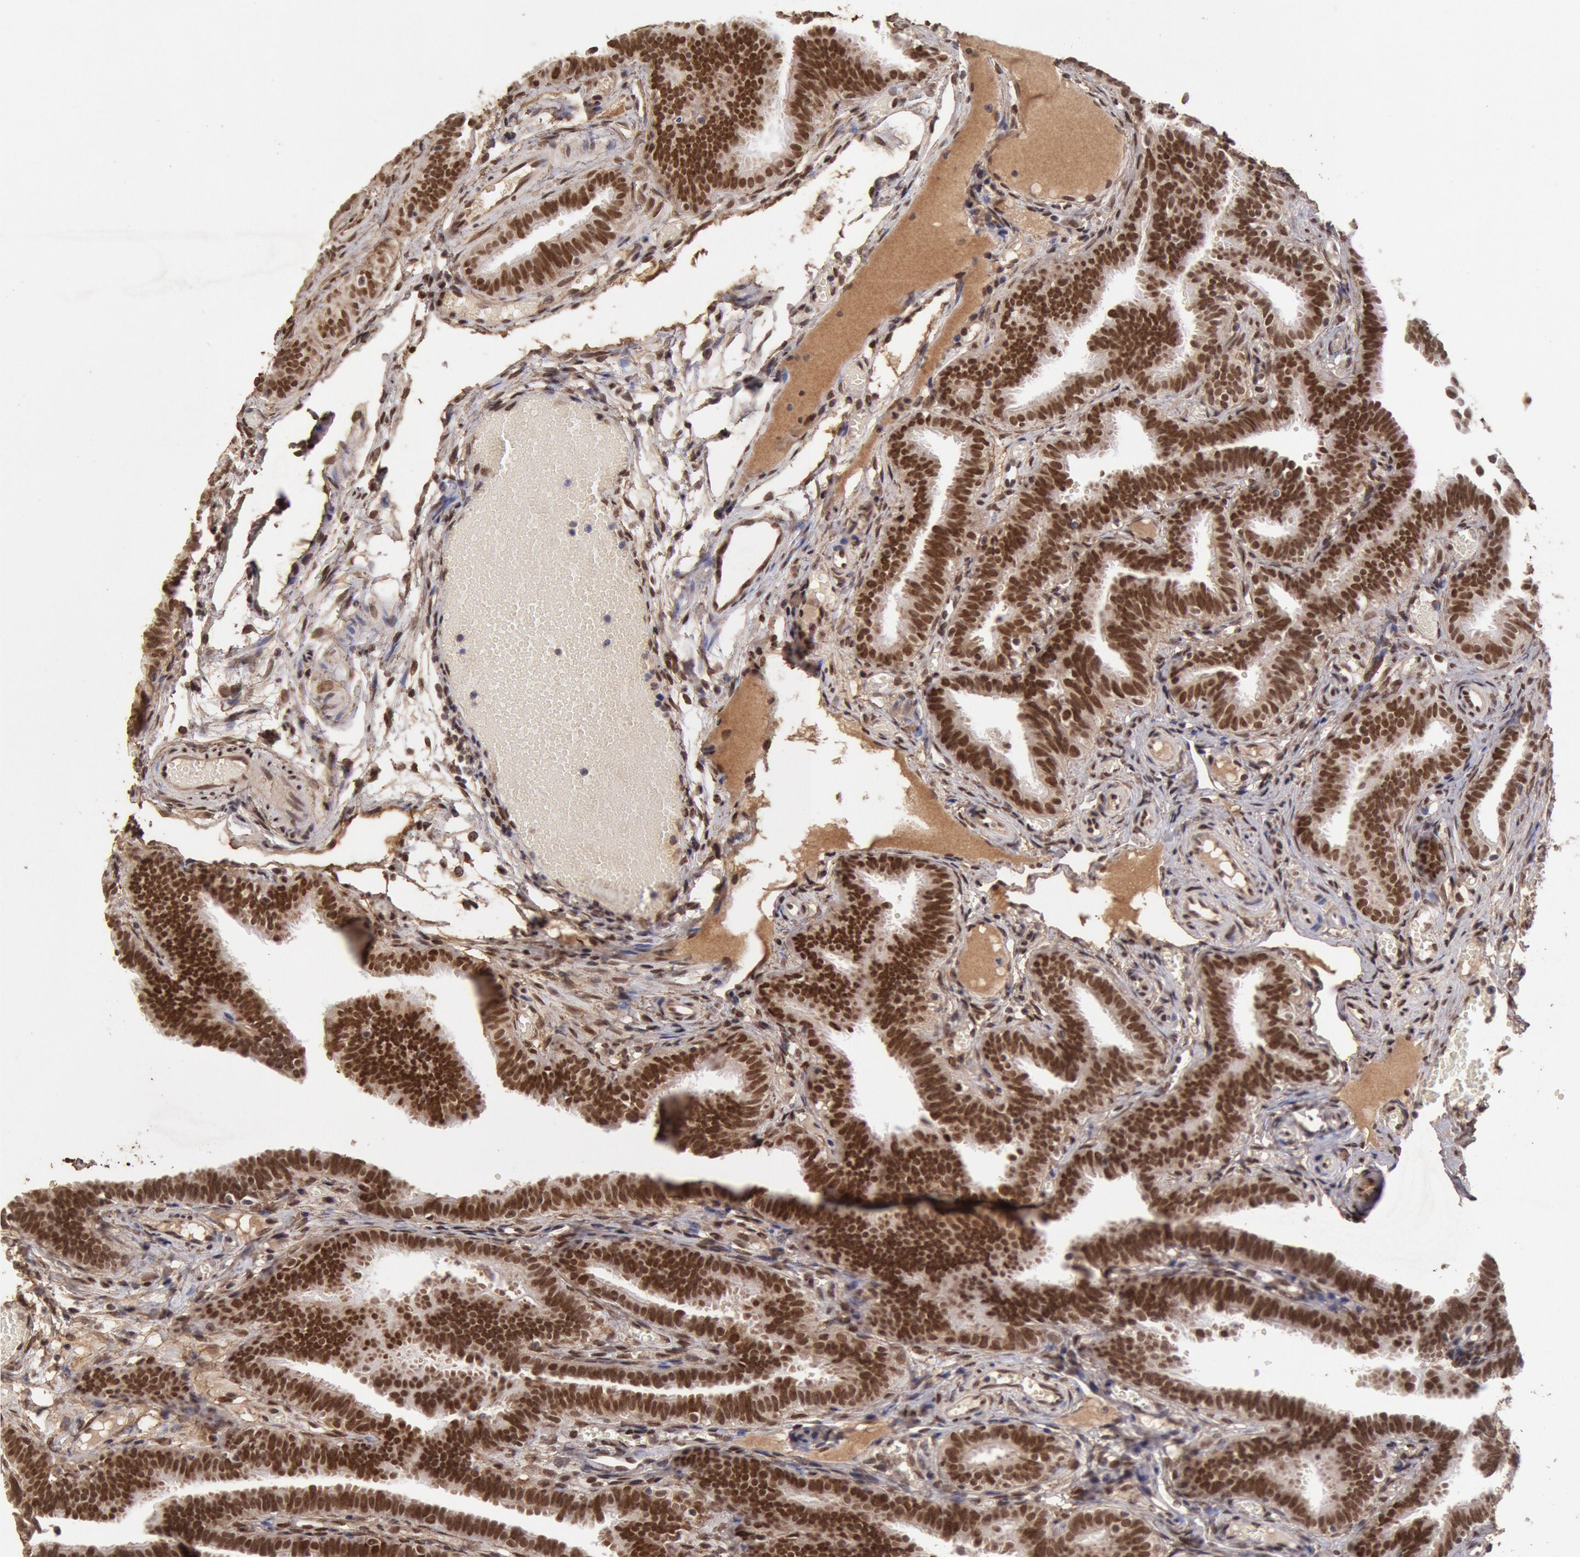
{"staining": {"intensity": "strong", "quantity": ">75%", "location": "nuclear"}, "tissue": "fallopian tube", "cell_type": "Glandular cells", "image_type": "normal", "snomed": [{"axis": "morphology", "description": "Normal tissue, NOS"}, {"axis": "topography", "description": "Fallopian tube"}], "caption": "Glandular cells exhibit high levels of strong nuclear staining in approximately >75% of cells in normal human fallopian tube.", "gene": "CDKN2B", "patient": {"sex": "female", "age": 29}}